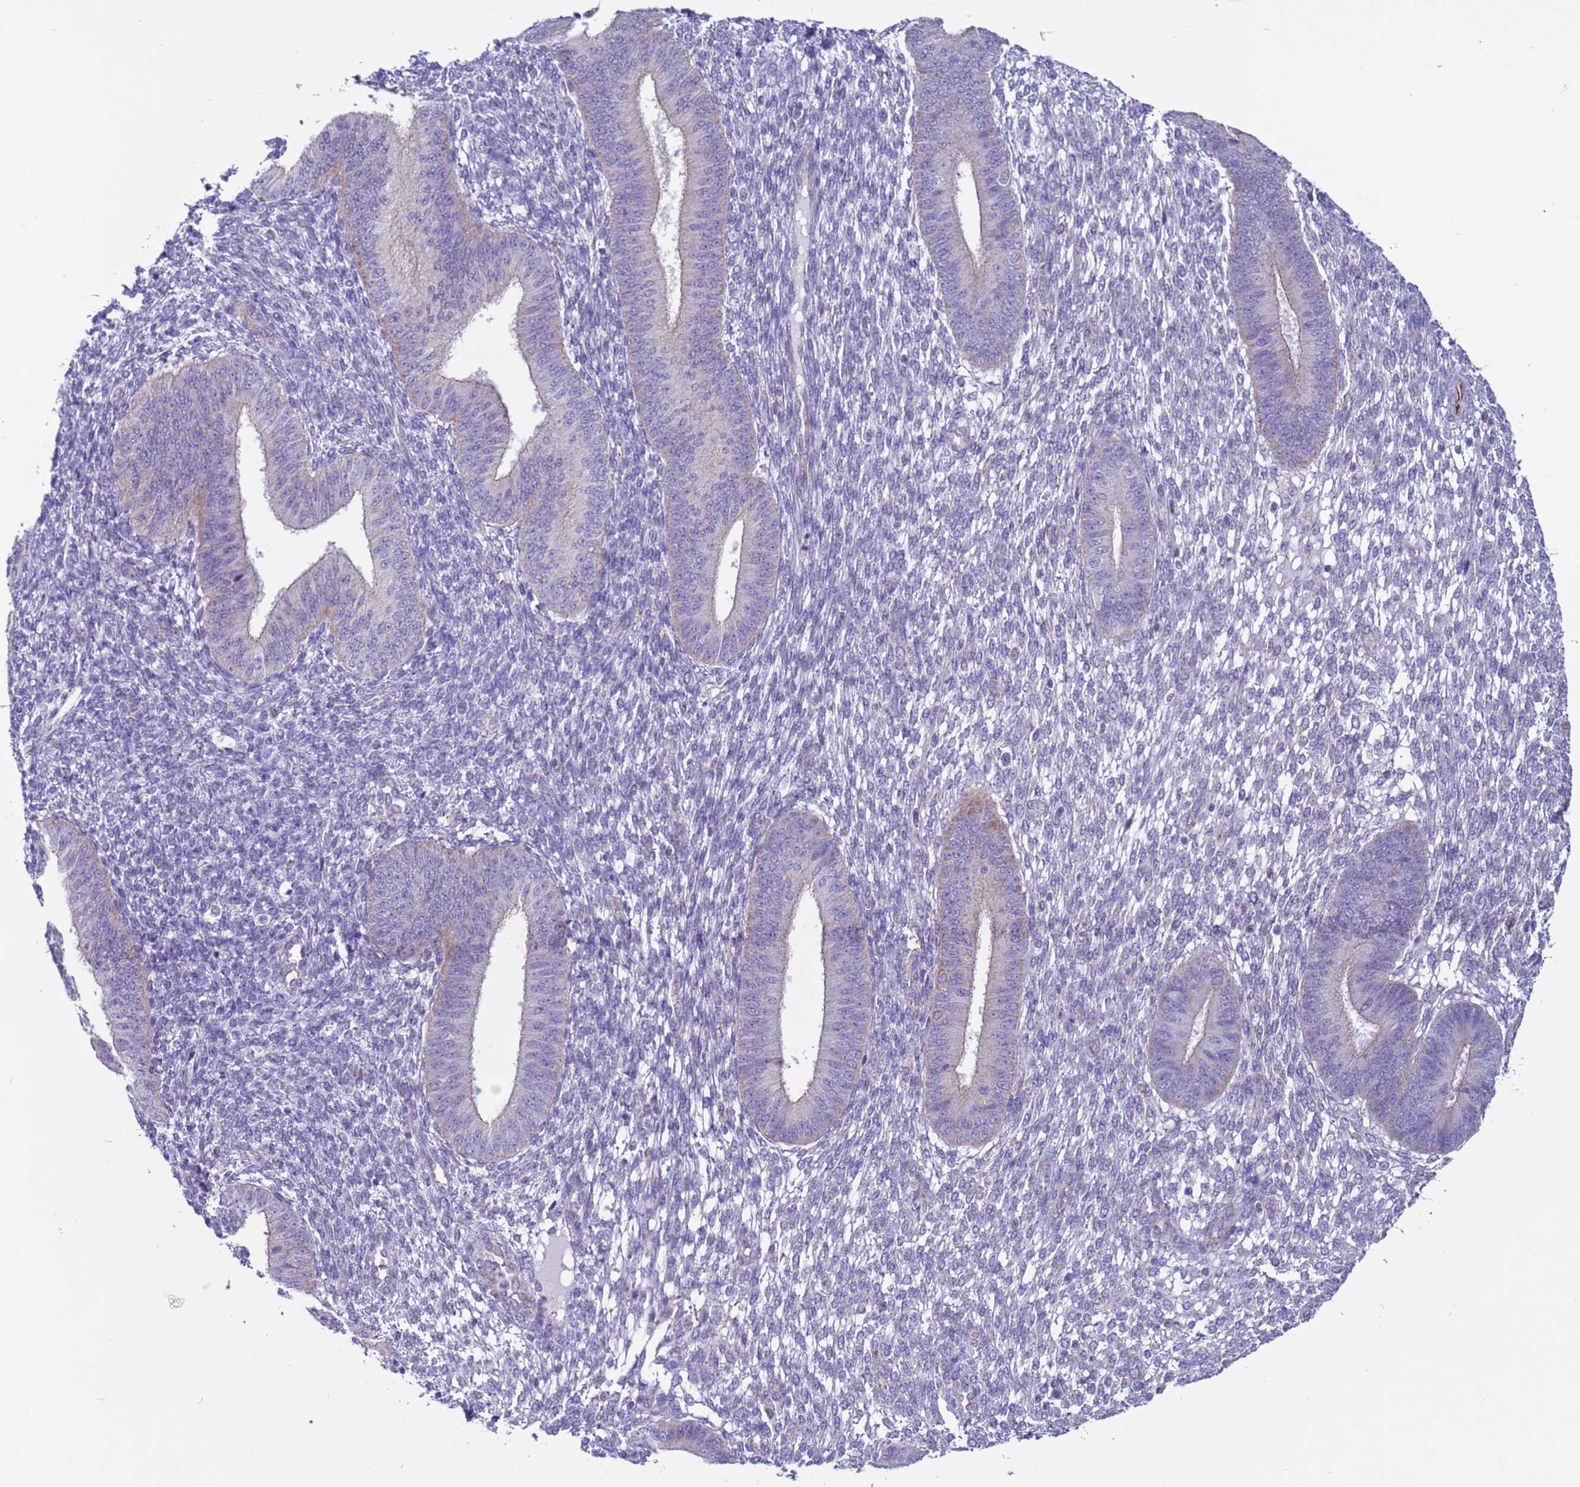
{"staining": {"intensity": "negative", "quantity": "none", "location": "none"}, "tissue": "endometrium", "cell_type": "Cells in endometrial stroma", "image_type": "normal", "snomed": [{"axis": "morphology", "description": "Normal tissue, NOS"}, {"axis": "topography", "description": "Endometrium"}], "caption": "There is no significant positivity in cells in endometrial stroma of endometrium. Nuclei are stained in blue.", "gene": "HPCAL1", "patient": {"sex": "female", "age": 49}}